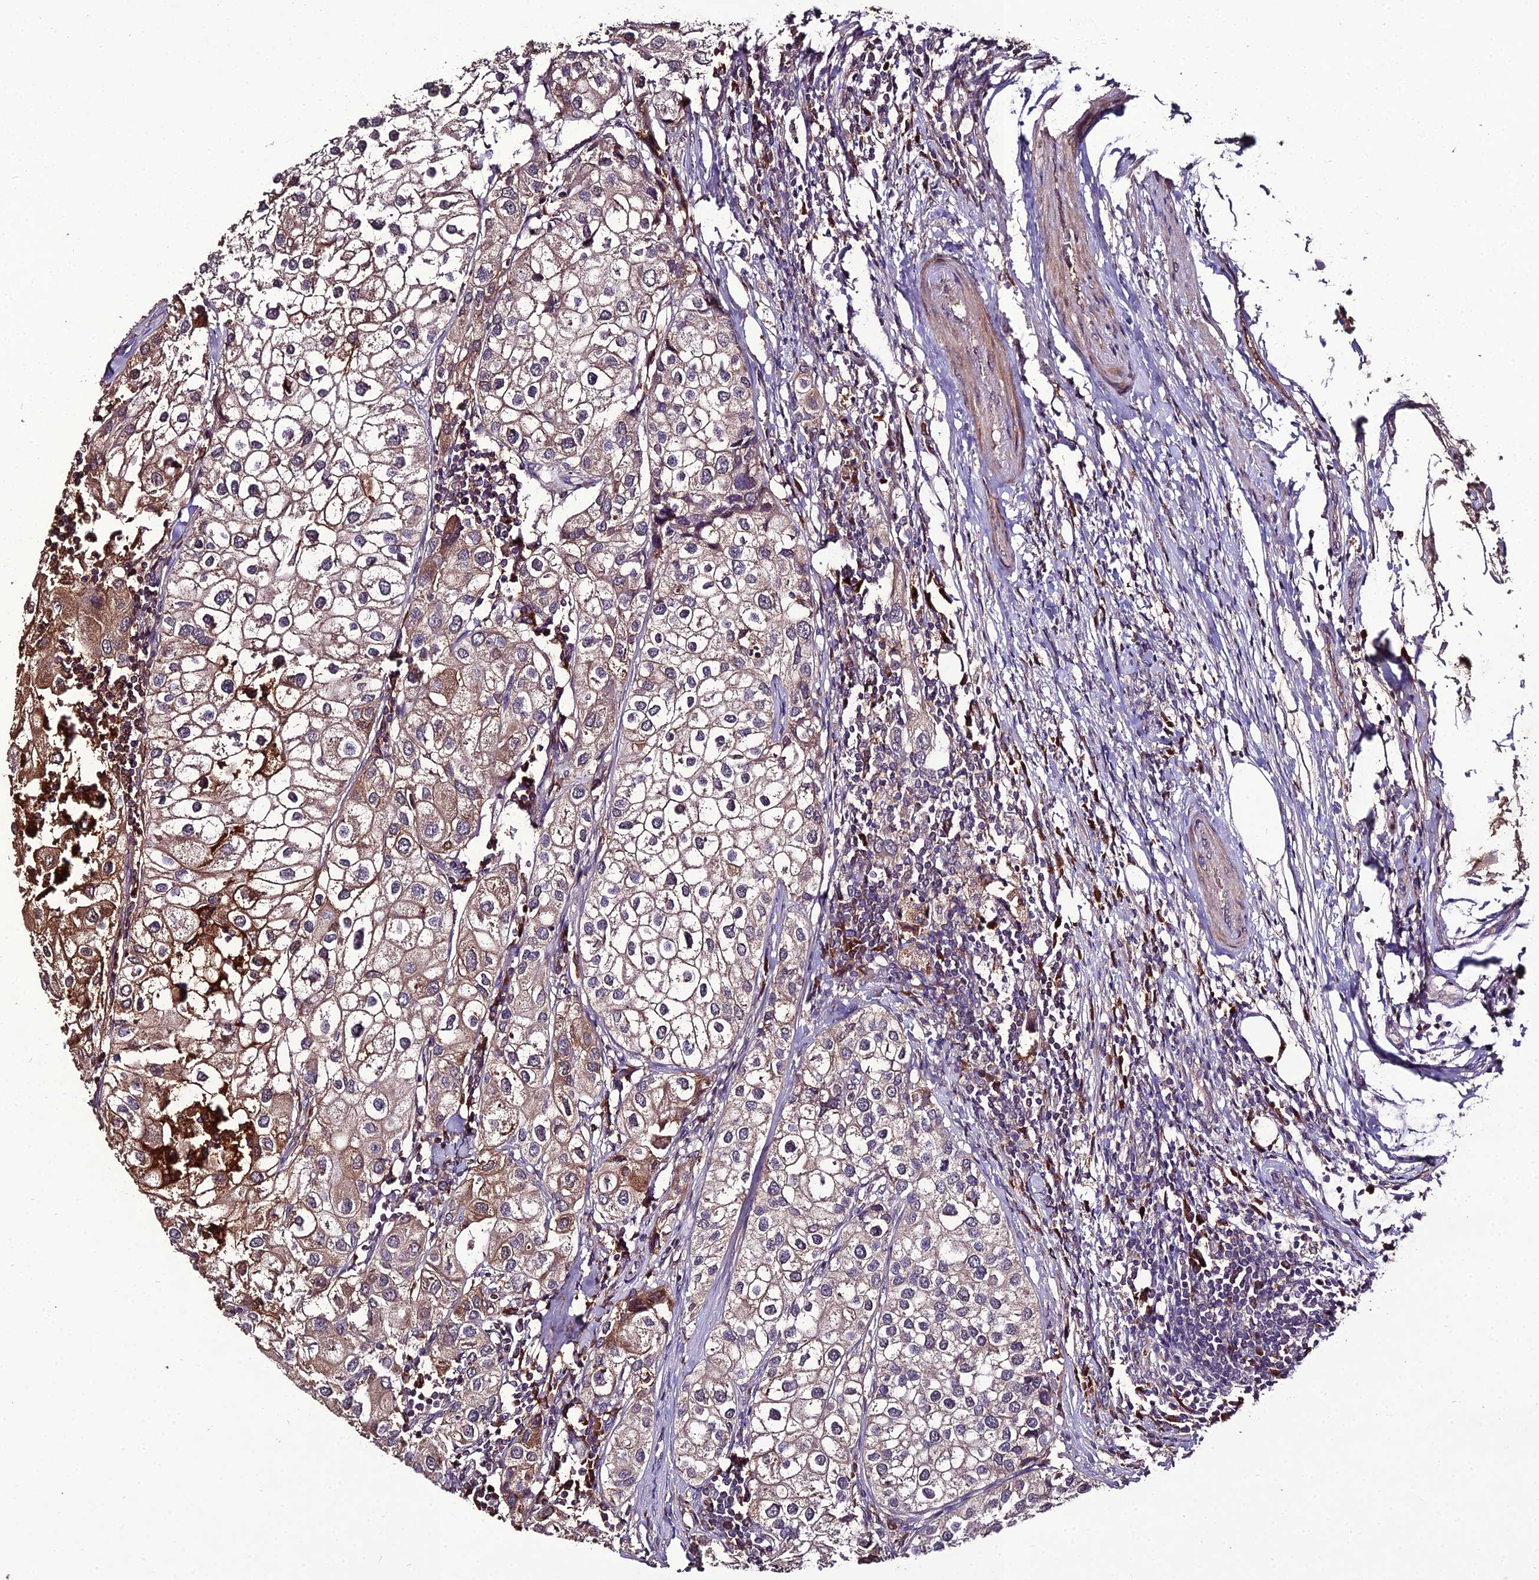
{"staining": {"intensity": "weak", "quantity": "25%-75%", "location": "cytoplasmic/membranous"}, "tissue": "urothelial cancer", "cell_type": "Tumor cells", "image_type": "cancer", "snomed": [{"axis": "morphology", "description": "Urothelial carcinoma, High grade"}, {"axis": "topography", "description": "Urinary bladder"}], "caption": "Approximately 25%-75% of tumor cells in urothelial cancer show weak cytoplasmic/membranous protein staining as visualized by brown immunohistochemical staining.", "gene": "KCTD16", "patient": {"sex": "male", "age": 64}}